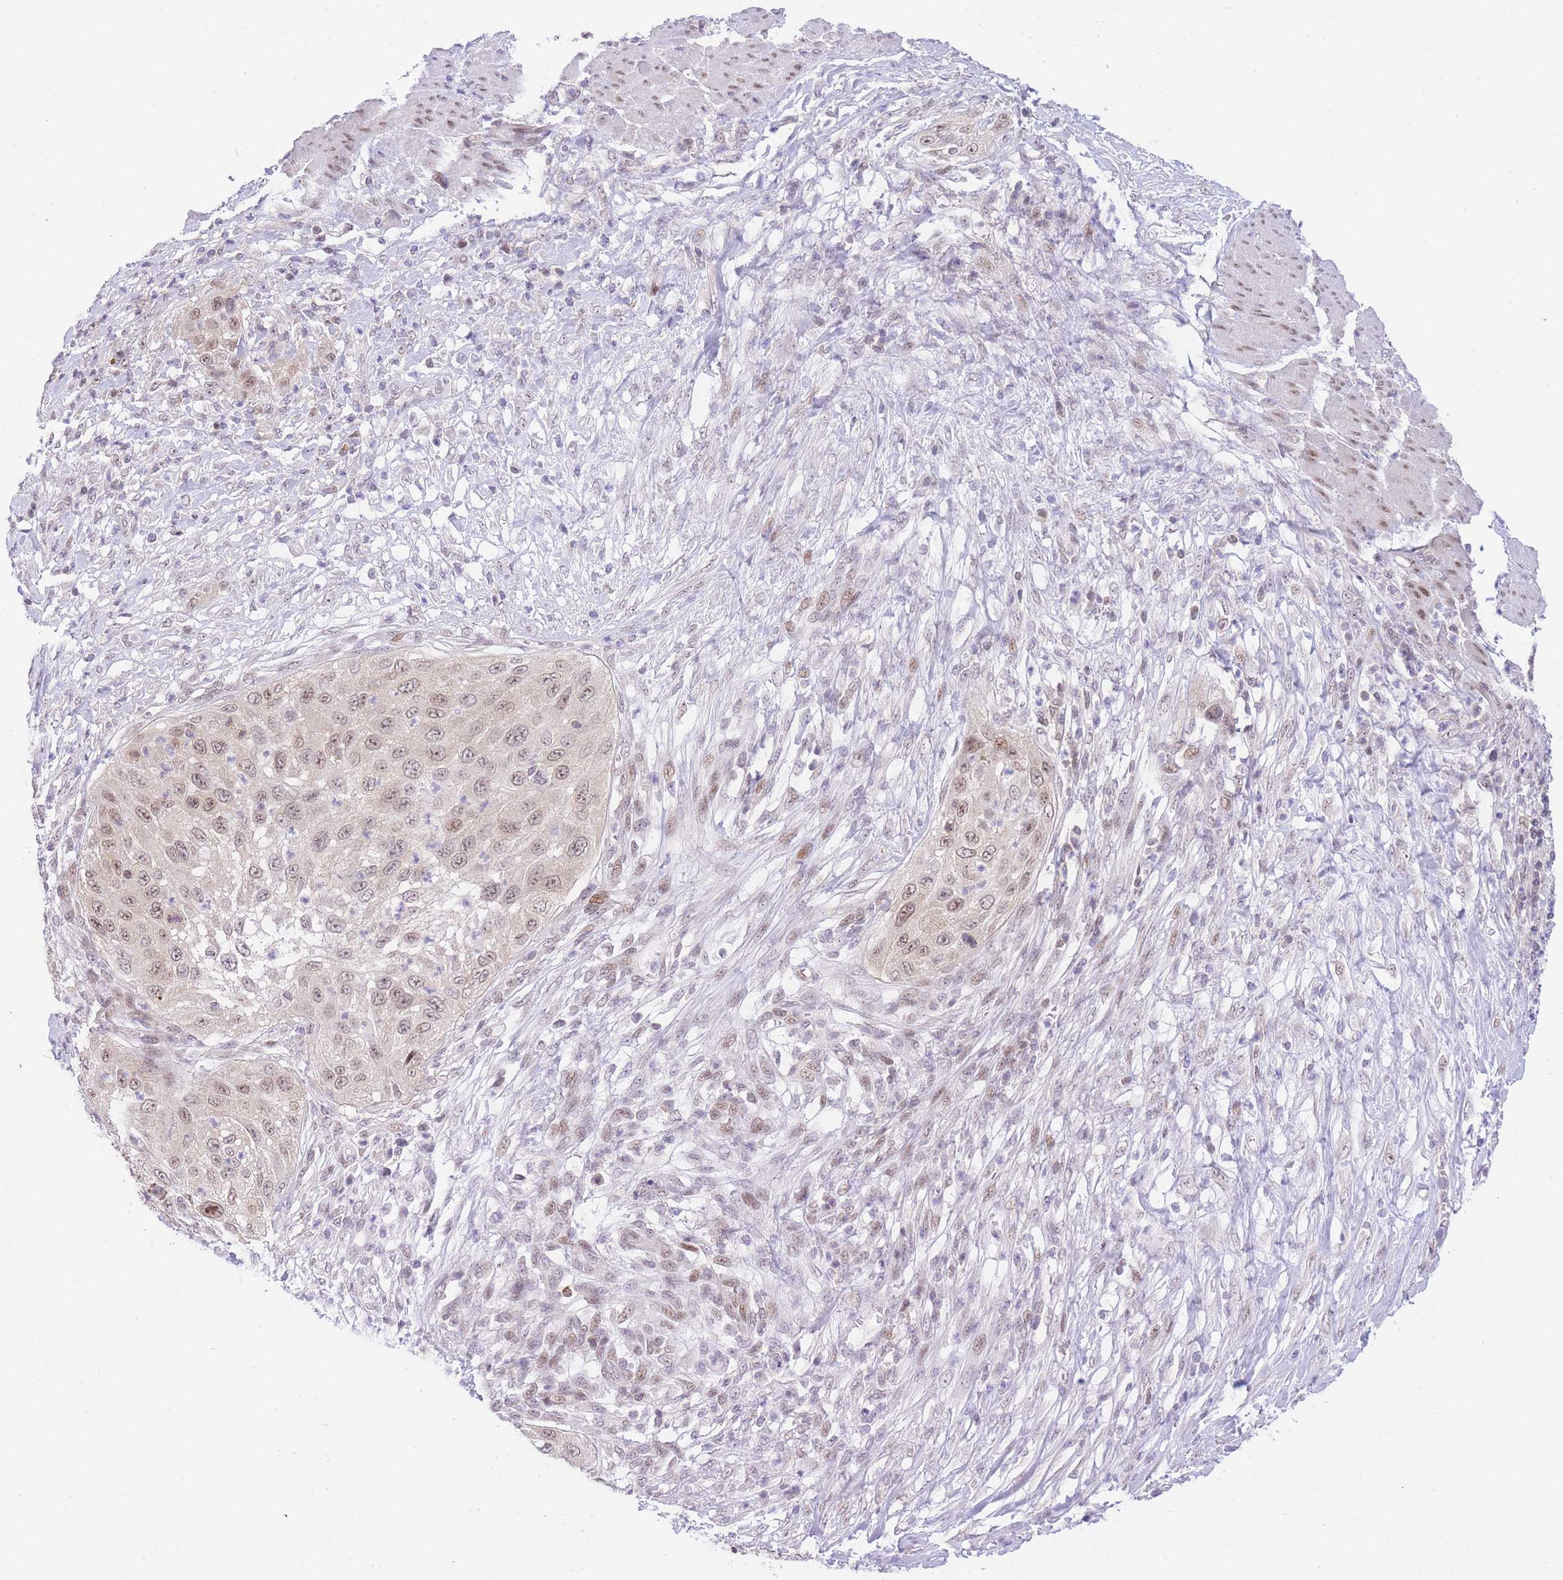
{"staining": {"intensity": "moderate", "quantity": "25%-75%", "location": "nuclear"}, "tissue": "cervical cancer", "cell_type": "Tumor cells", "image_type": "cancer", "snomed": [{"axis": "morphology", "description": "Squamous cell carcinoma, NOS"}, {"axis": "topography", "description": "Cervix"}], "caption": "Protein analysis of cervical cancer tissue displays moderate nuclear positivity in approximately 25%-75% of tumor cells. (DAB = brown stain, brightfield microscopy at high magnification).", "gene": "STK39", "patient": {"sex": "female", "age": 42}}